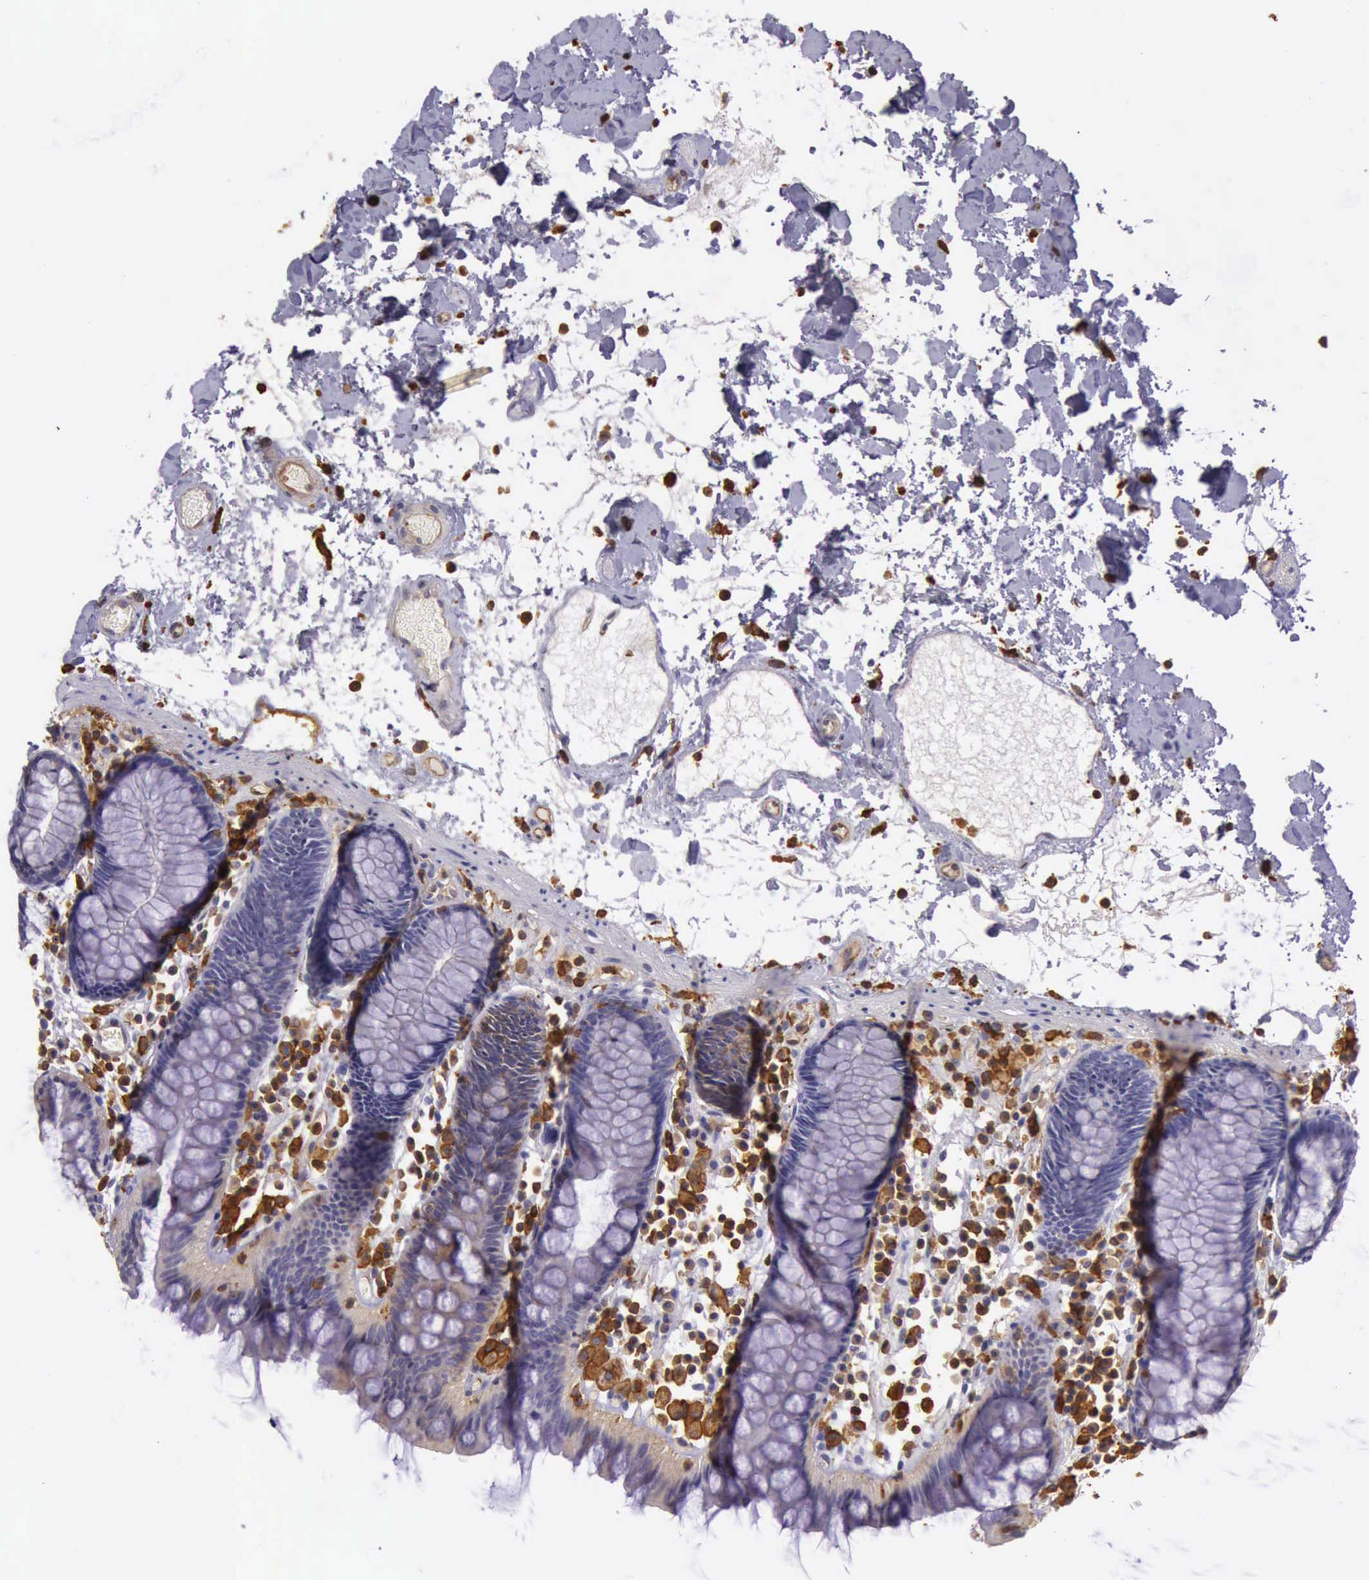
{"staining": {"intensity": "moderate", "quantity": "<25%", "location": "cytoplasmic/membranous"}, "tissue": "colon", "cell_type": "Endothelial cells", "image_type": "normal", "snomed": [{"axis": "morphology", "description": "Normal tissue, NOS"}, {"axis": "topography", "description": "Colon"}], "caption": "DAB immunohistochemical staining of benign colon demonstrates moderate cytoplasmic/membranous protein staining in about <25% of endothelial cells.", "gene": "ARHGAP4", "patient": {"sex": "female", "age": 78}}